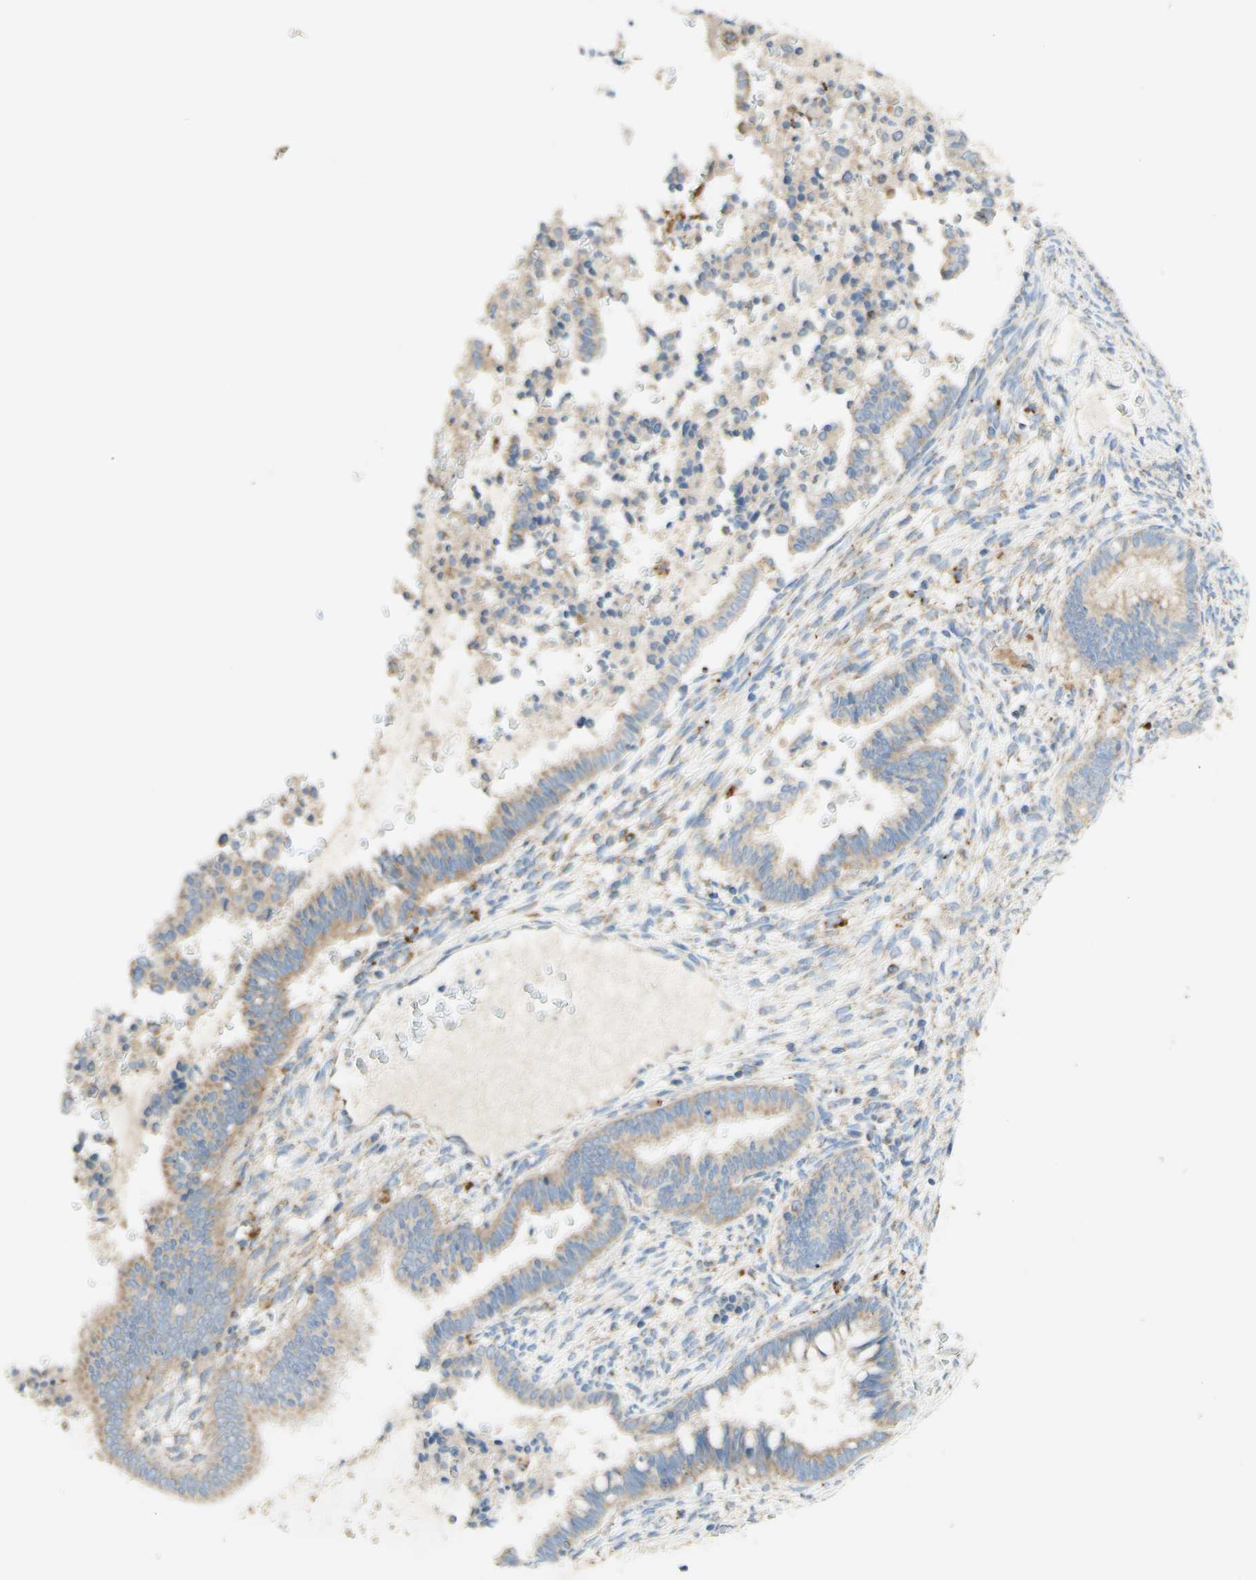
{"staining": {"intensity": "weak", "quantity": ">75%", "location": "cytoplasmic/membranous"}, "tissue": "cervical cancer", "cell_type": "Tumor cells", "image_type": "cancer", "snomed": [{"axis": "morphology", "description": "Adenocarcinoma, NOS"}, {"axis": "topography", "description": "Cervix"}], "caption": "High-power microscopy captured an IHC photomicrograph of cervical cancer, revealing weak cytoplasmic/membranous staining in approximately >75% of tumor cells.", "gene": "ARMC10", "patient": {"sex": "female", "age": 44}}